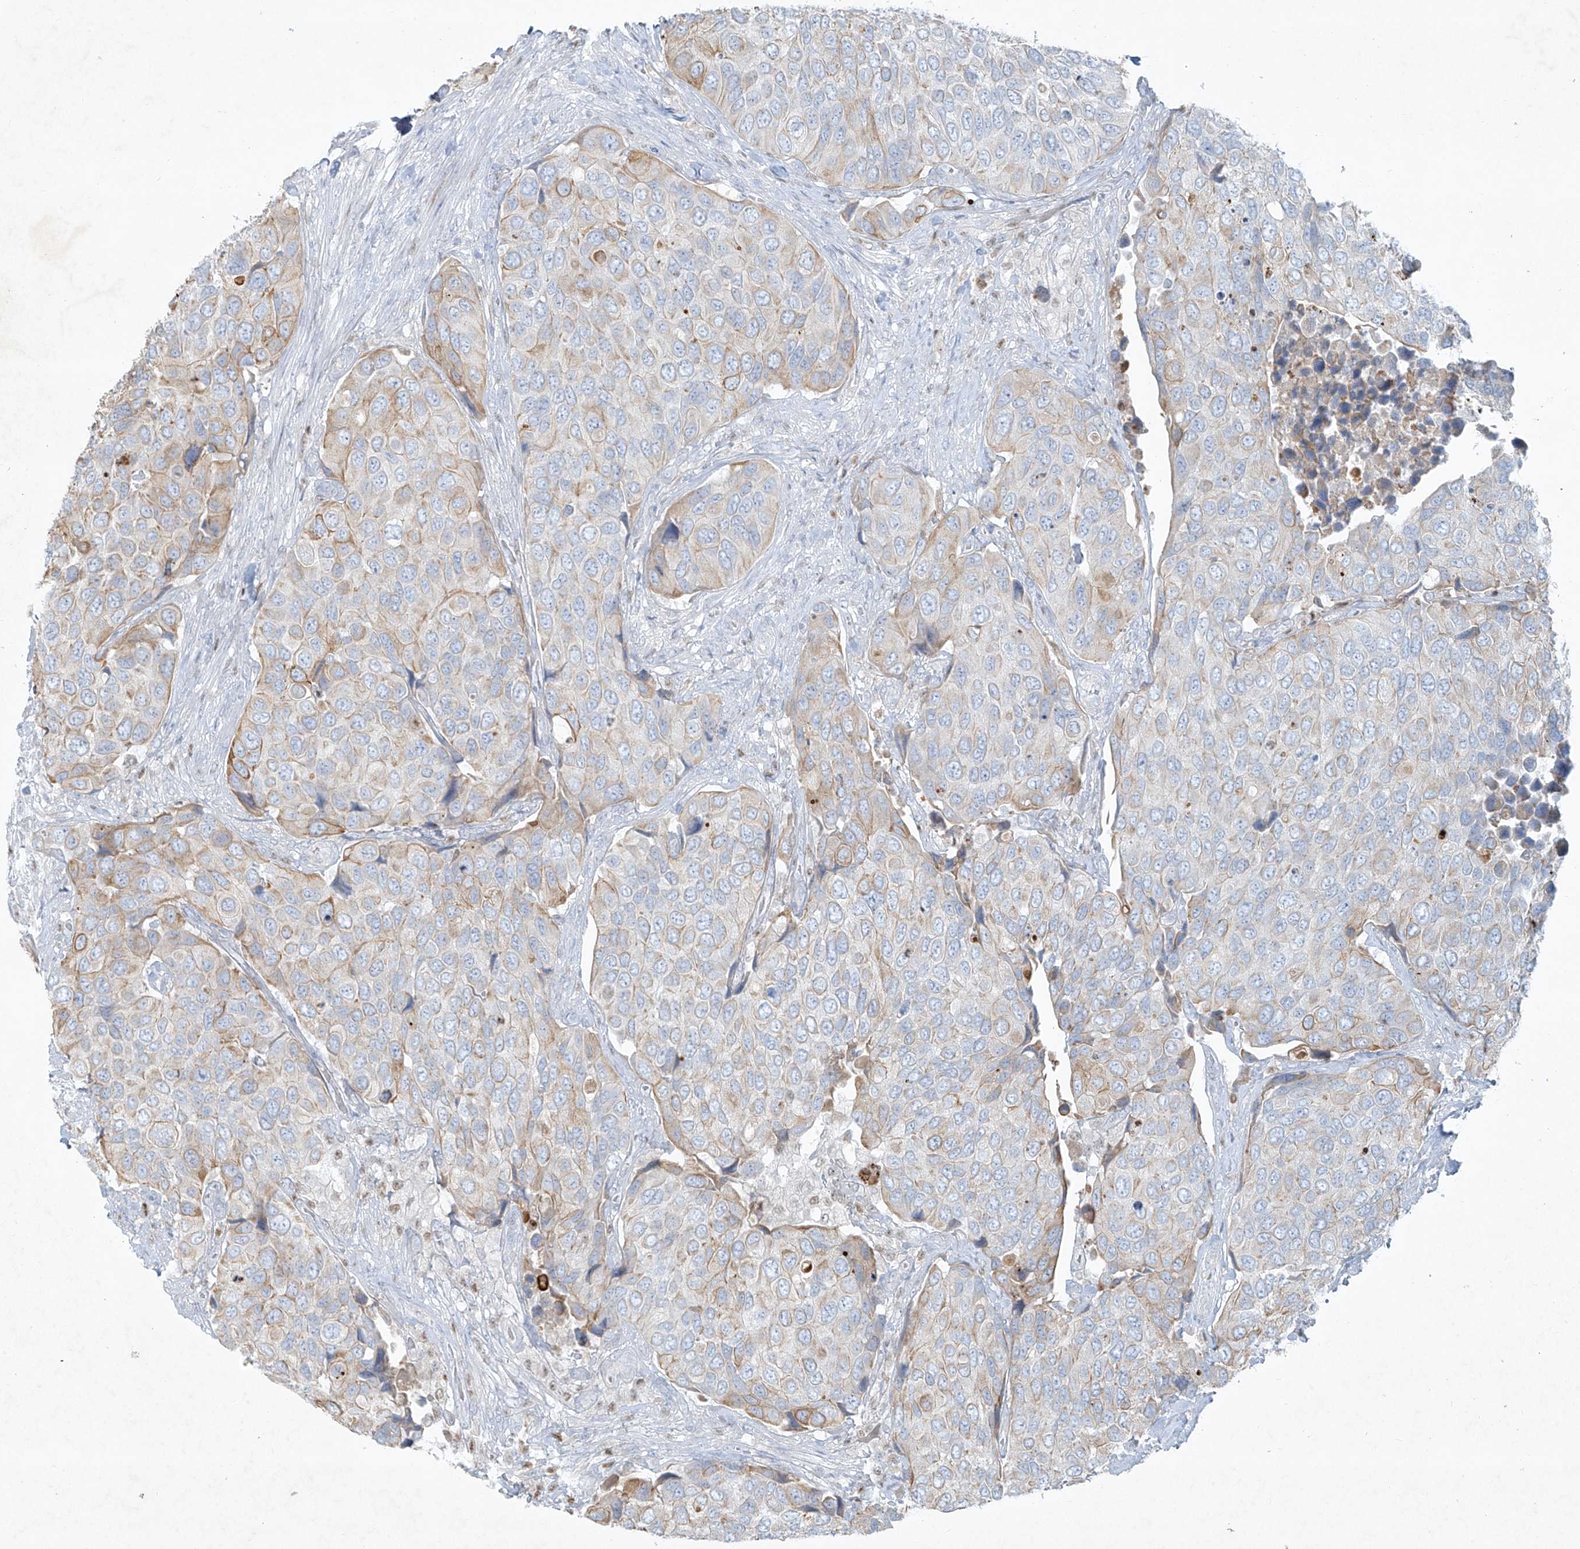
{"staining": {"intensity": "moderate", "quantity": "<25%", "location": "cytoplasmic/membranous"}, "tissue": "urothelial cancer", "cell_type": "Tumor cells", "image_type": "cancer", "snomed": [{"axis": "morphology", "description": "Urothelial carcinoma, High grade"}, {"axis": "topography", "description": "Urinary bladder"}], "caption": "High-power microscopy captured an immunohistochemistry (IHC) image of urothelial cancer, revealing moderate cytoplasmic/membranous expression in approximately <25% of tumor cells.", "gene": "TUBE1", "patient": {"sex": "male", "age": 74}}